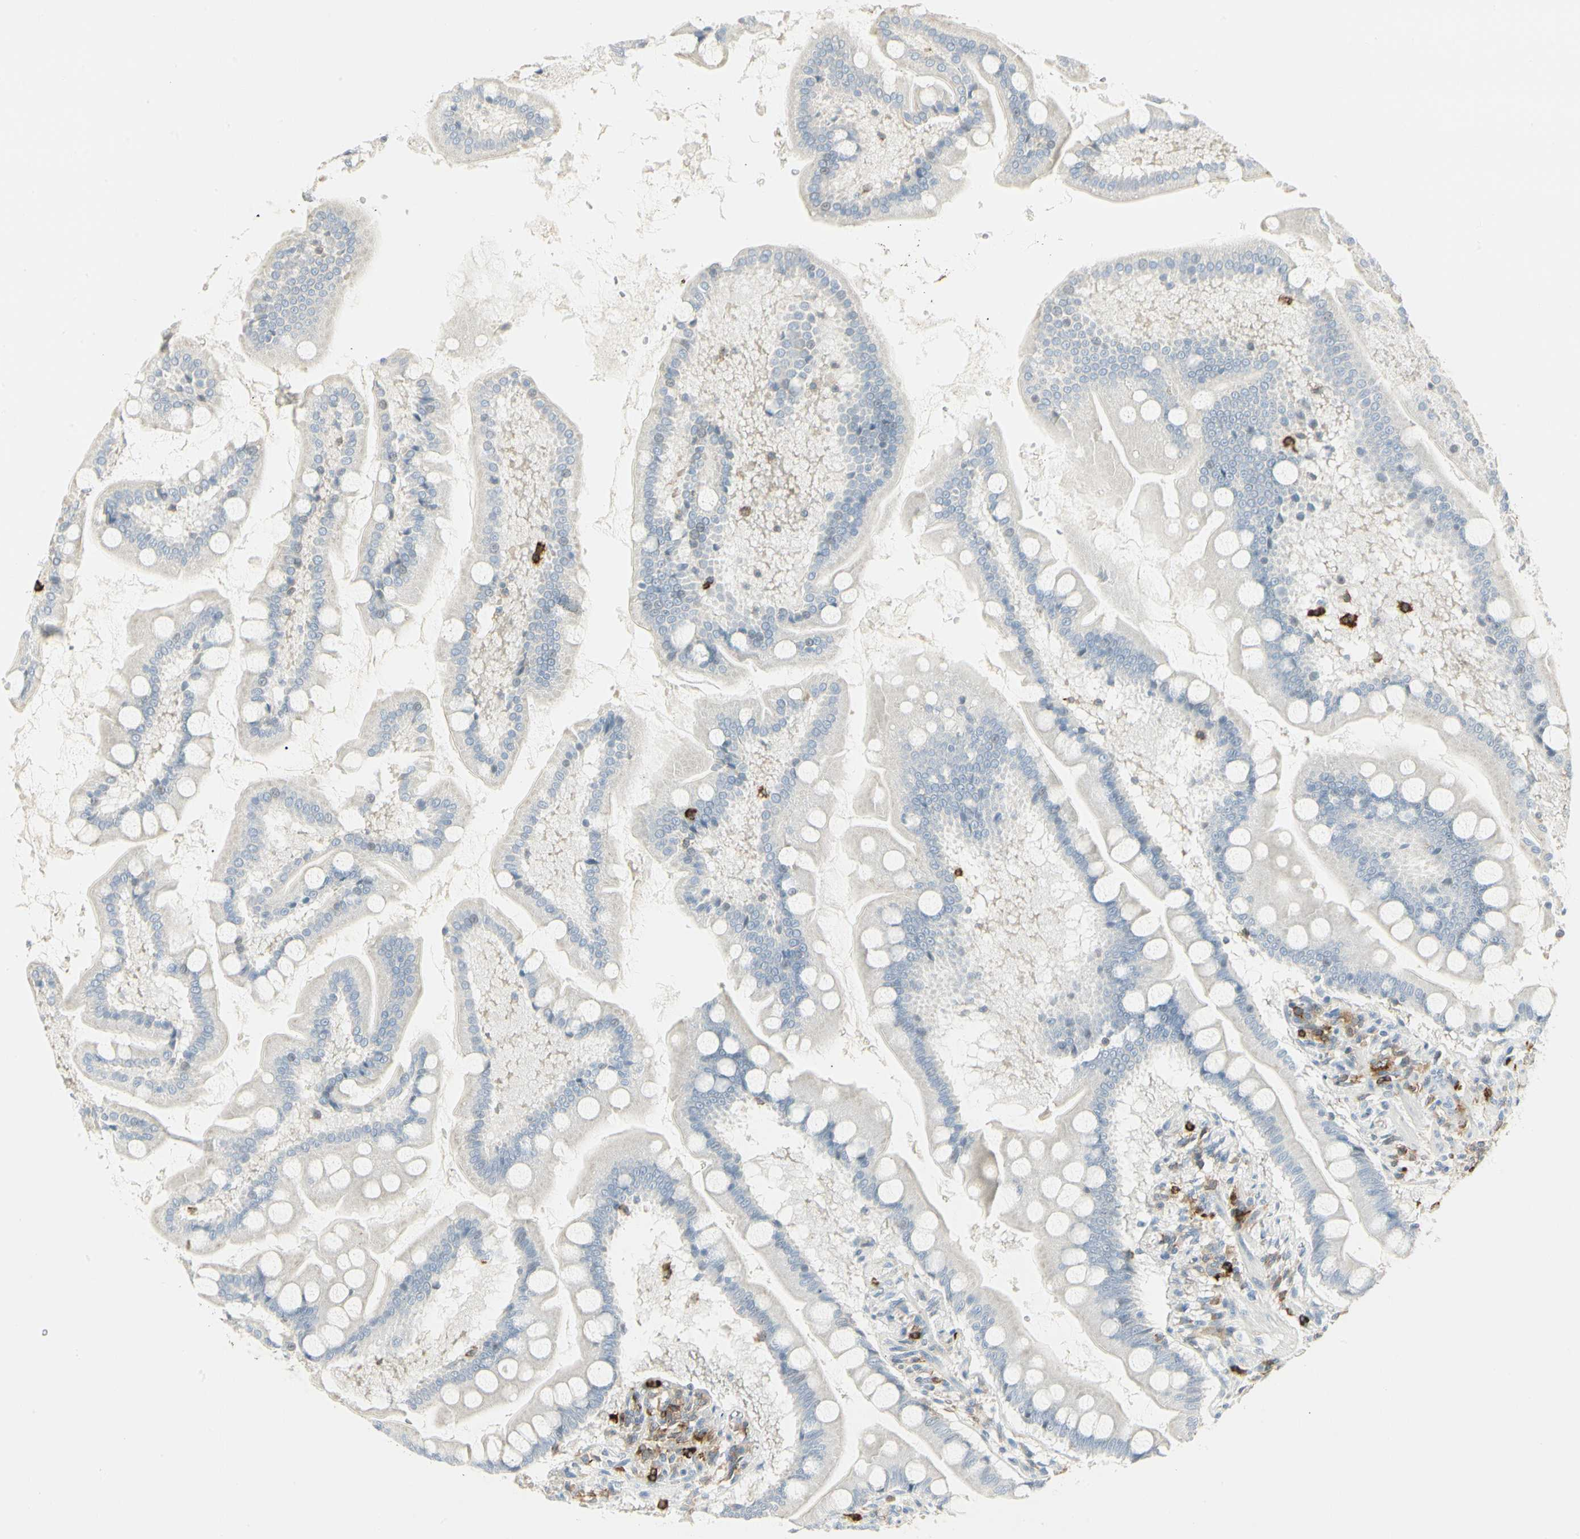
{"staining": {"intensity": "negative", "quantity": "none", "location": "none"}, "tissue": "small intestine", "cell_type": "Glandular cells", "image_type": "normal", "snomed": [{"axis": "morphology", "description": "Normal tissue, NOS"}, {"axis": "topography", "description": "Small intestine"}], "caption": "Immunohistochemistry (IHC) micrograph of unremarkable small intestine stained for a protein (brown), which reveals no staining in glandular cells.", "gene": "ITGB2", "patient": {"sex": "male", "age": 41}}